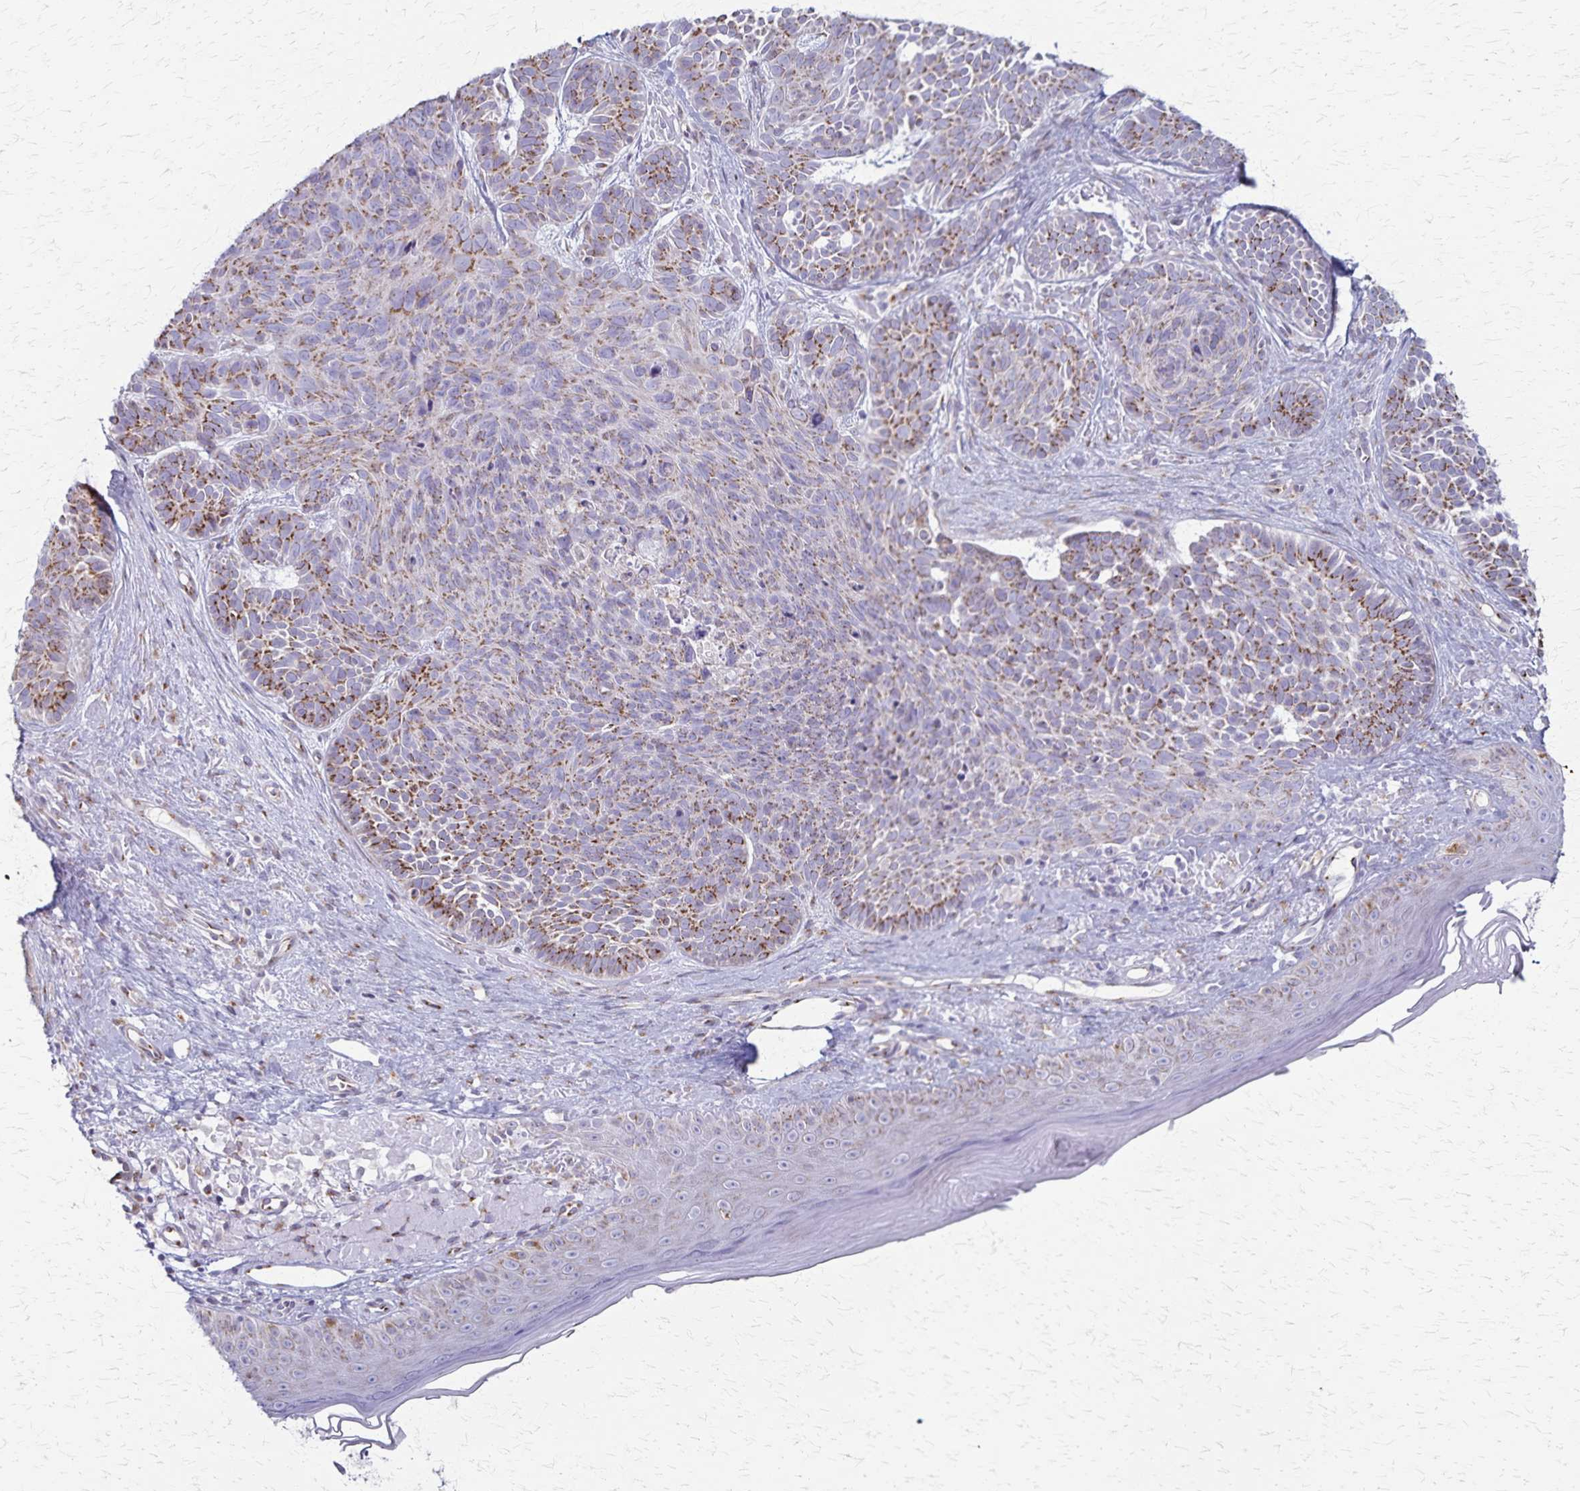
{"staining": {"intensity": "moderate", "quantity": "25%-75%", "location": "cytoplasmic/membranous"}, "tissue": "skin cancer", "cell_type": "Tumor cells", "image_type": "cancer", "snomed": [{"axis": "morphology", "description": "Basal cell carcinoma"}, {"axis": "topography", "description": "Skin"}], "caption": "Skin cancer (basal cell carcinoma) stained with immunohistochemistry (IHC) displays moderate cytoplasmic/membranous positivity in about 25%-75% of tumor cells.", "gene": "MCFD2", "patient": {"sex": "male", "age": 81}}